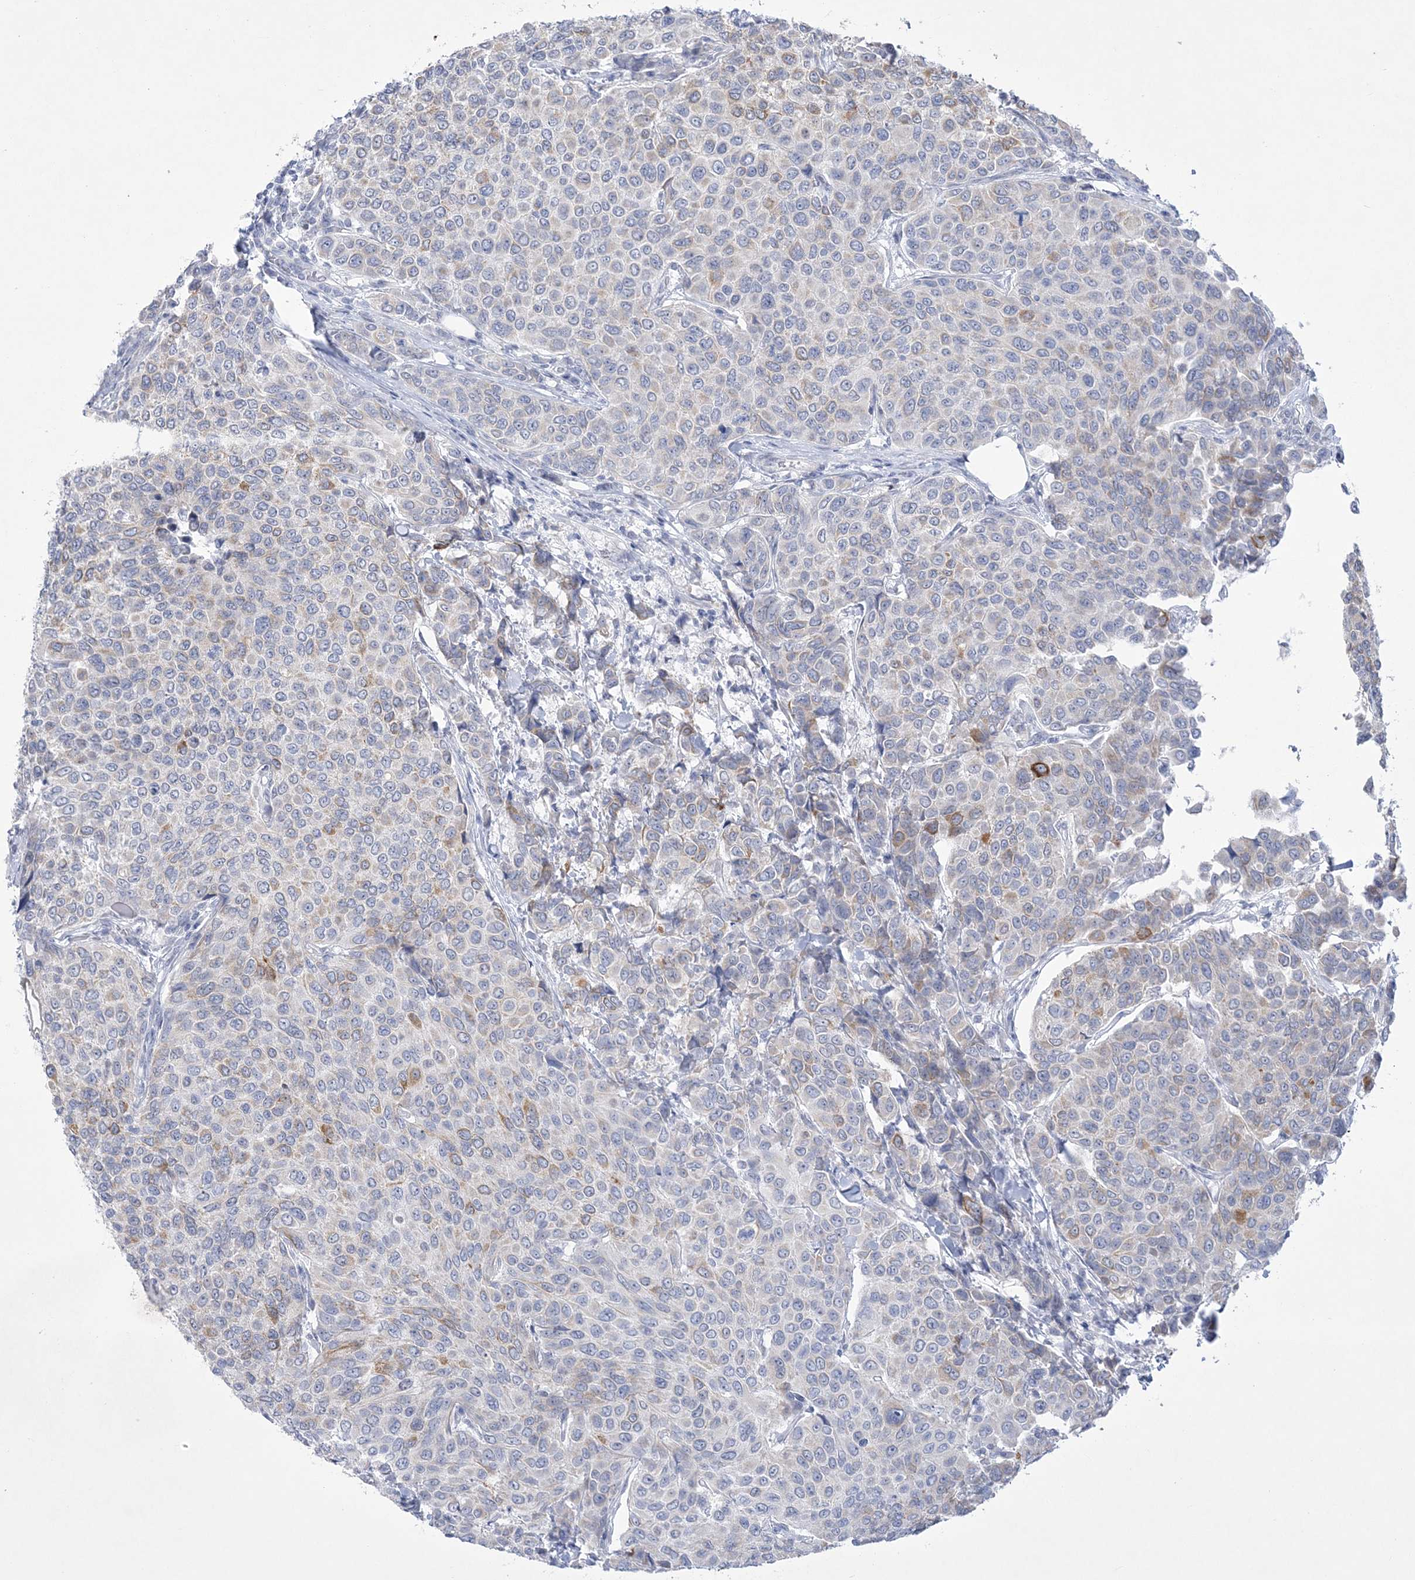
{"staining": {"intensity": "moderate", "quantity": "<25%", "location": "cytoplasmic/membranous"}, "tissue": "breast cancer", "cell_type": "Tumor cells", "image_type": "cancer", "snomed": [{"axis": "morphology", "description": "Duct carcinoma"}, {"axis": "topography", "description": "Breast"}], "caption": "A micrograph showing moderate cytoplasmic/membranous expression in about <25% of tumor cells in breast infiltrating ductal carcinoma, as visualized by brown immunohistochemical staining.", "gene": "WDR27", "patient": {"sex": "female", "age": 55}}